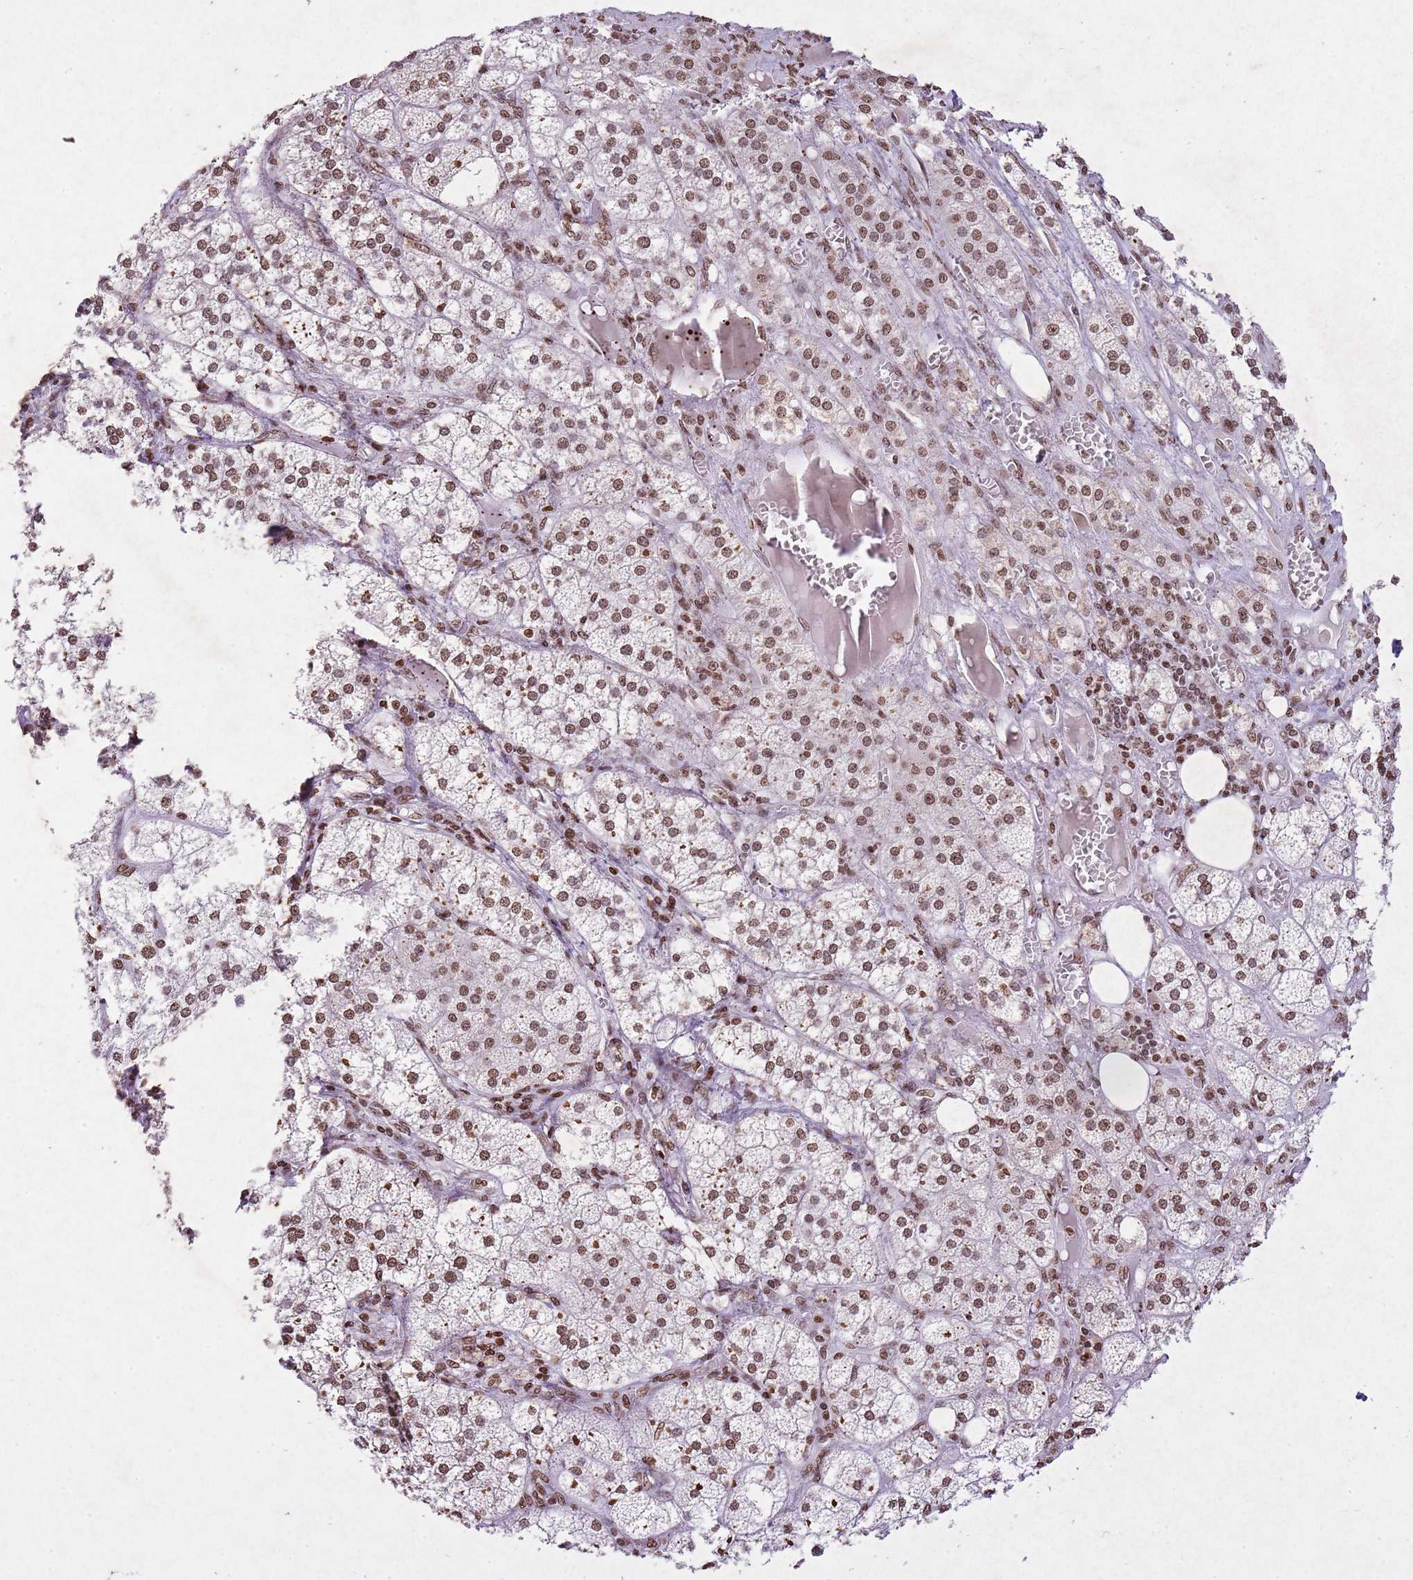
{"staining": {"intensity": "strong", "quantity": ">75%", "location": "nuclear"}, "tissue": "adrenal gland", "cell_type": "Glandular cells", "image_type": "normal", "snomed": [{"axis": "morphology", "description": "Normal tissue, NOS"}, {"axis": "topography", "description": "Adrenal gland"}], "caption": "IHC histopathology image of normal adrenal gland: adrenal gland stained using IHC demonstrates high levels of strong protein expression localized specifically in the nuclear of glandular cells, appearing as a nuclear brown color.", "gene": "BMAL1", "patient": {"sex": "female", "age": 61}}